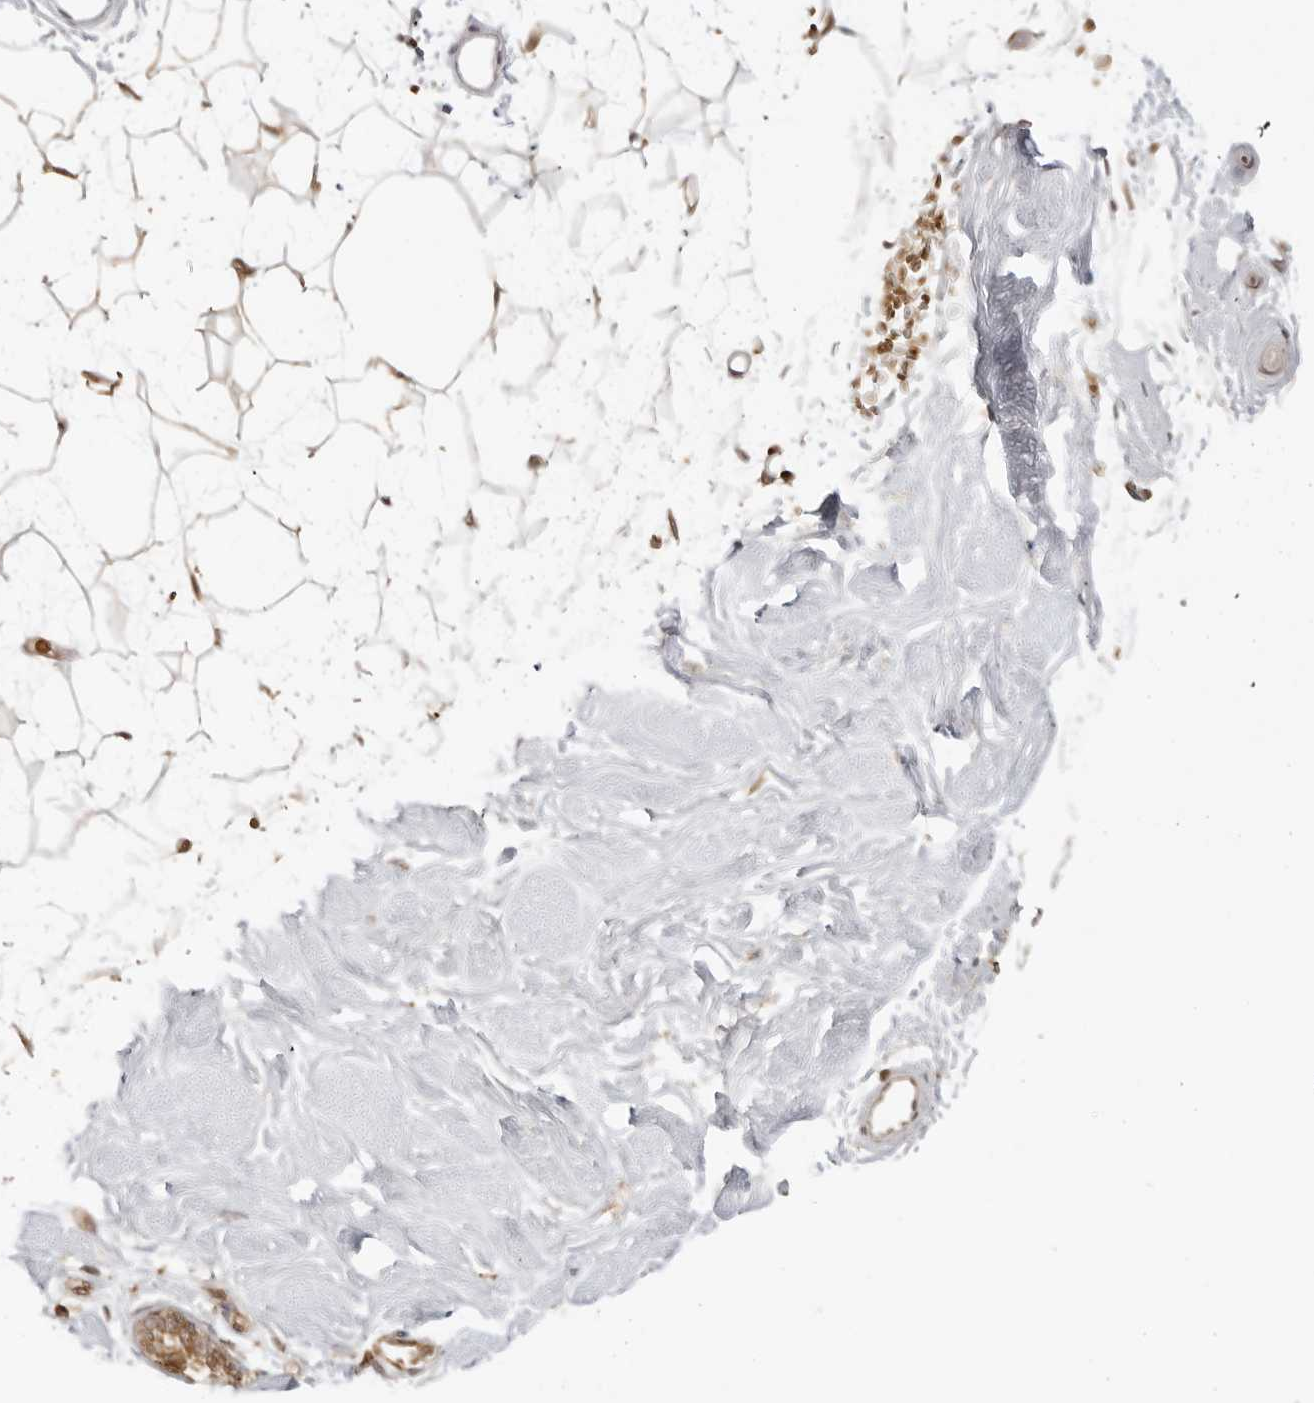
{"staining": {"intensity": "weak", "quantity": "25%-75%", "location": "cytoplasmic/membranous"}, "tissue": "breast", "cell_type": "Adipocytes", "image_type": "normal", "snomed": [{"axis": "morphology", "description": "Normal tissue, NOS"}, {"axis": "topography", "description": "Breast"}], "caption": "Immunohistochemistry of benign human breast demonstrates low levels of weak cytoplasmic/membranous expression in approximately 25%-75% of adipocytes.", "gene": "IKBKE", "patient": {"sex": "female", "age": 23}}